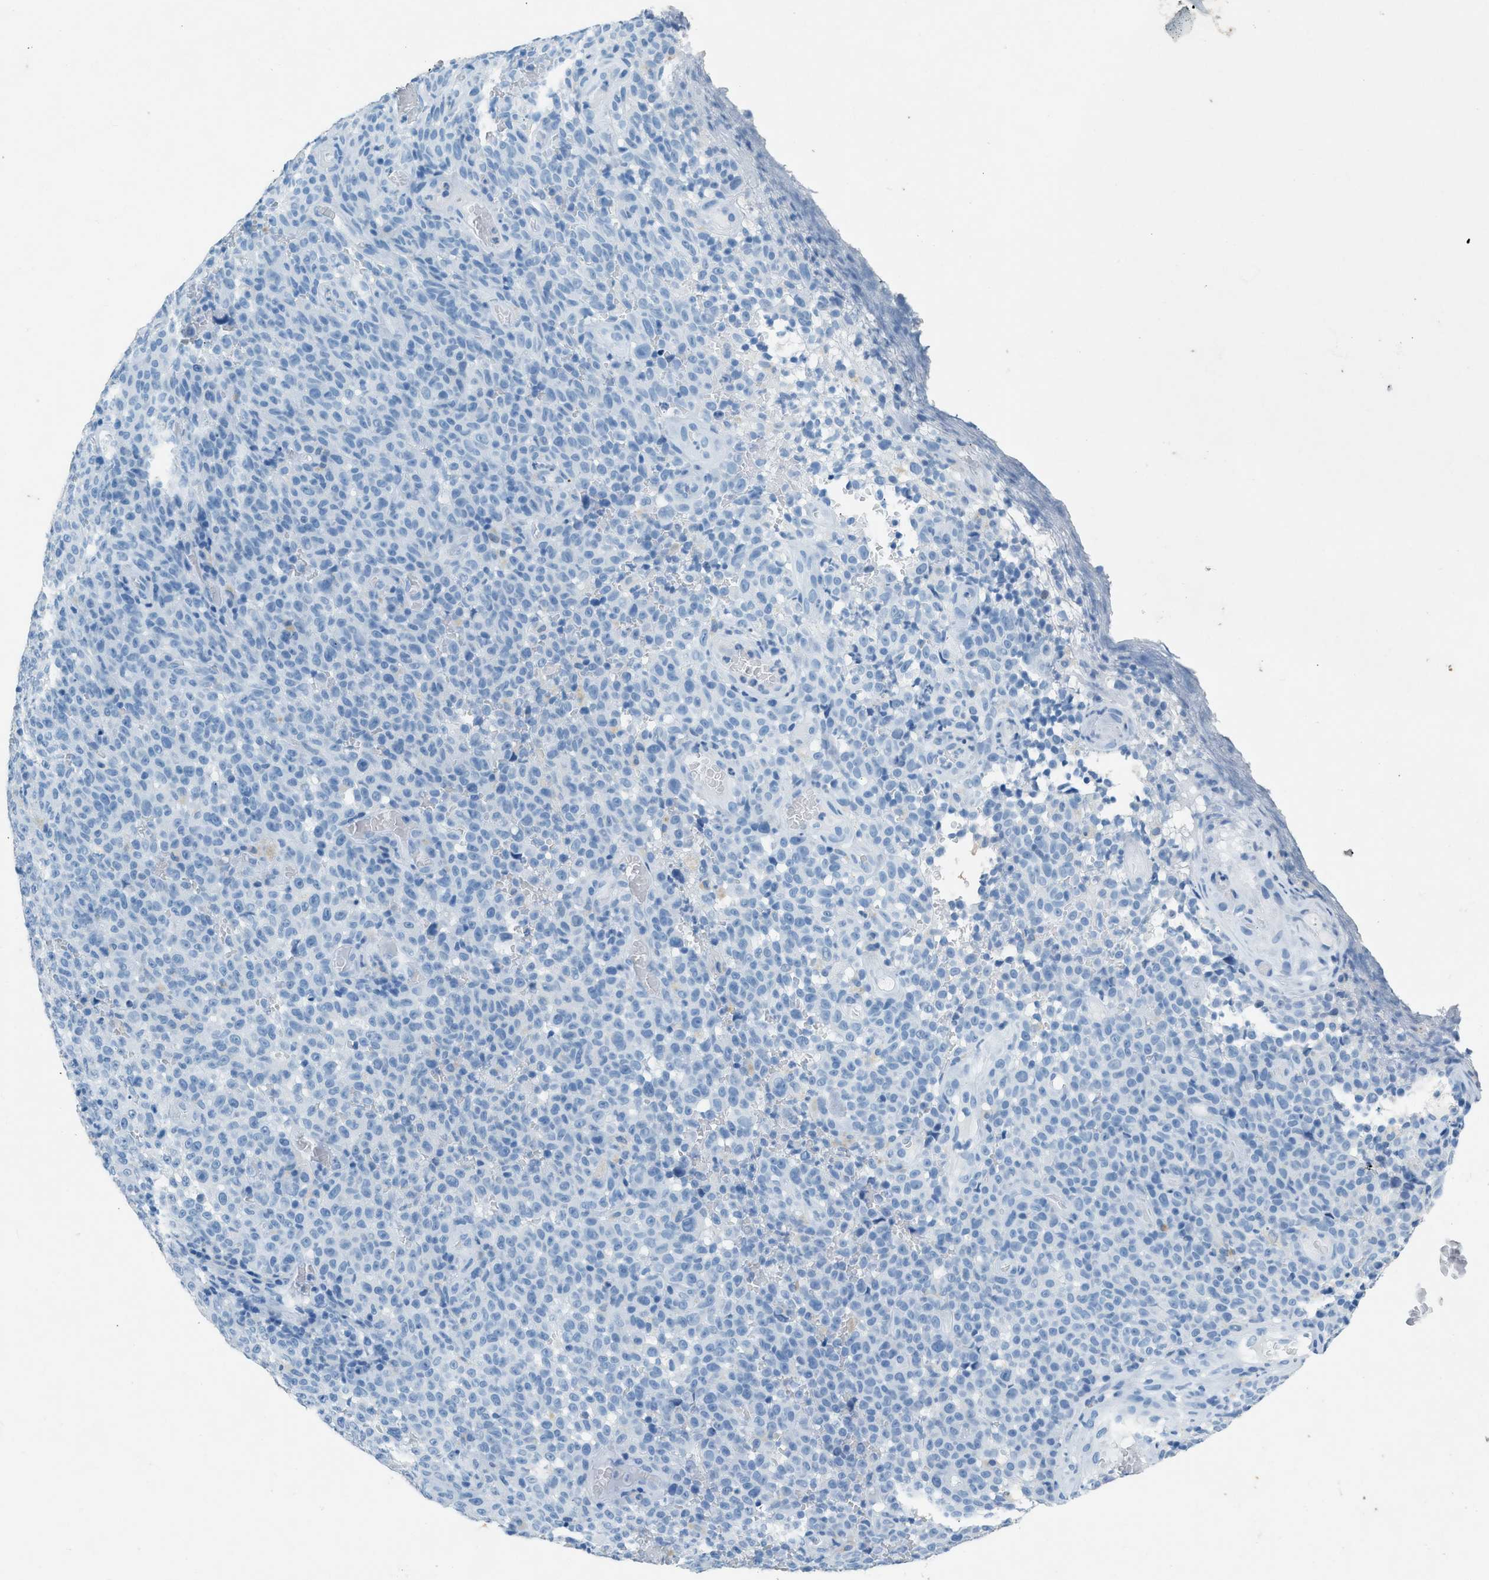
{"staining": {"intensity": "negative", "quantity": "none", "location": "none"}, "tissue": "melanoma", "cell_type": "Tumor cells", "image_type": "cancer", "snomed": [{"axis": "morphology", "description": "Malignant melanoma, NOS"}, {"axis": "topography", "description": "Skin"}], "caption": "Photomicrograph shows no protein staining in tumor cells of malignant melanoma tissue. The staining is performed using DAB (3,3'-diaminobenzidine) brown chromogen with nuclei counter-stained in using hematoxylin.", "gene": "HHATL", "patient": {"sex": "female", "age": 82}}